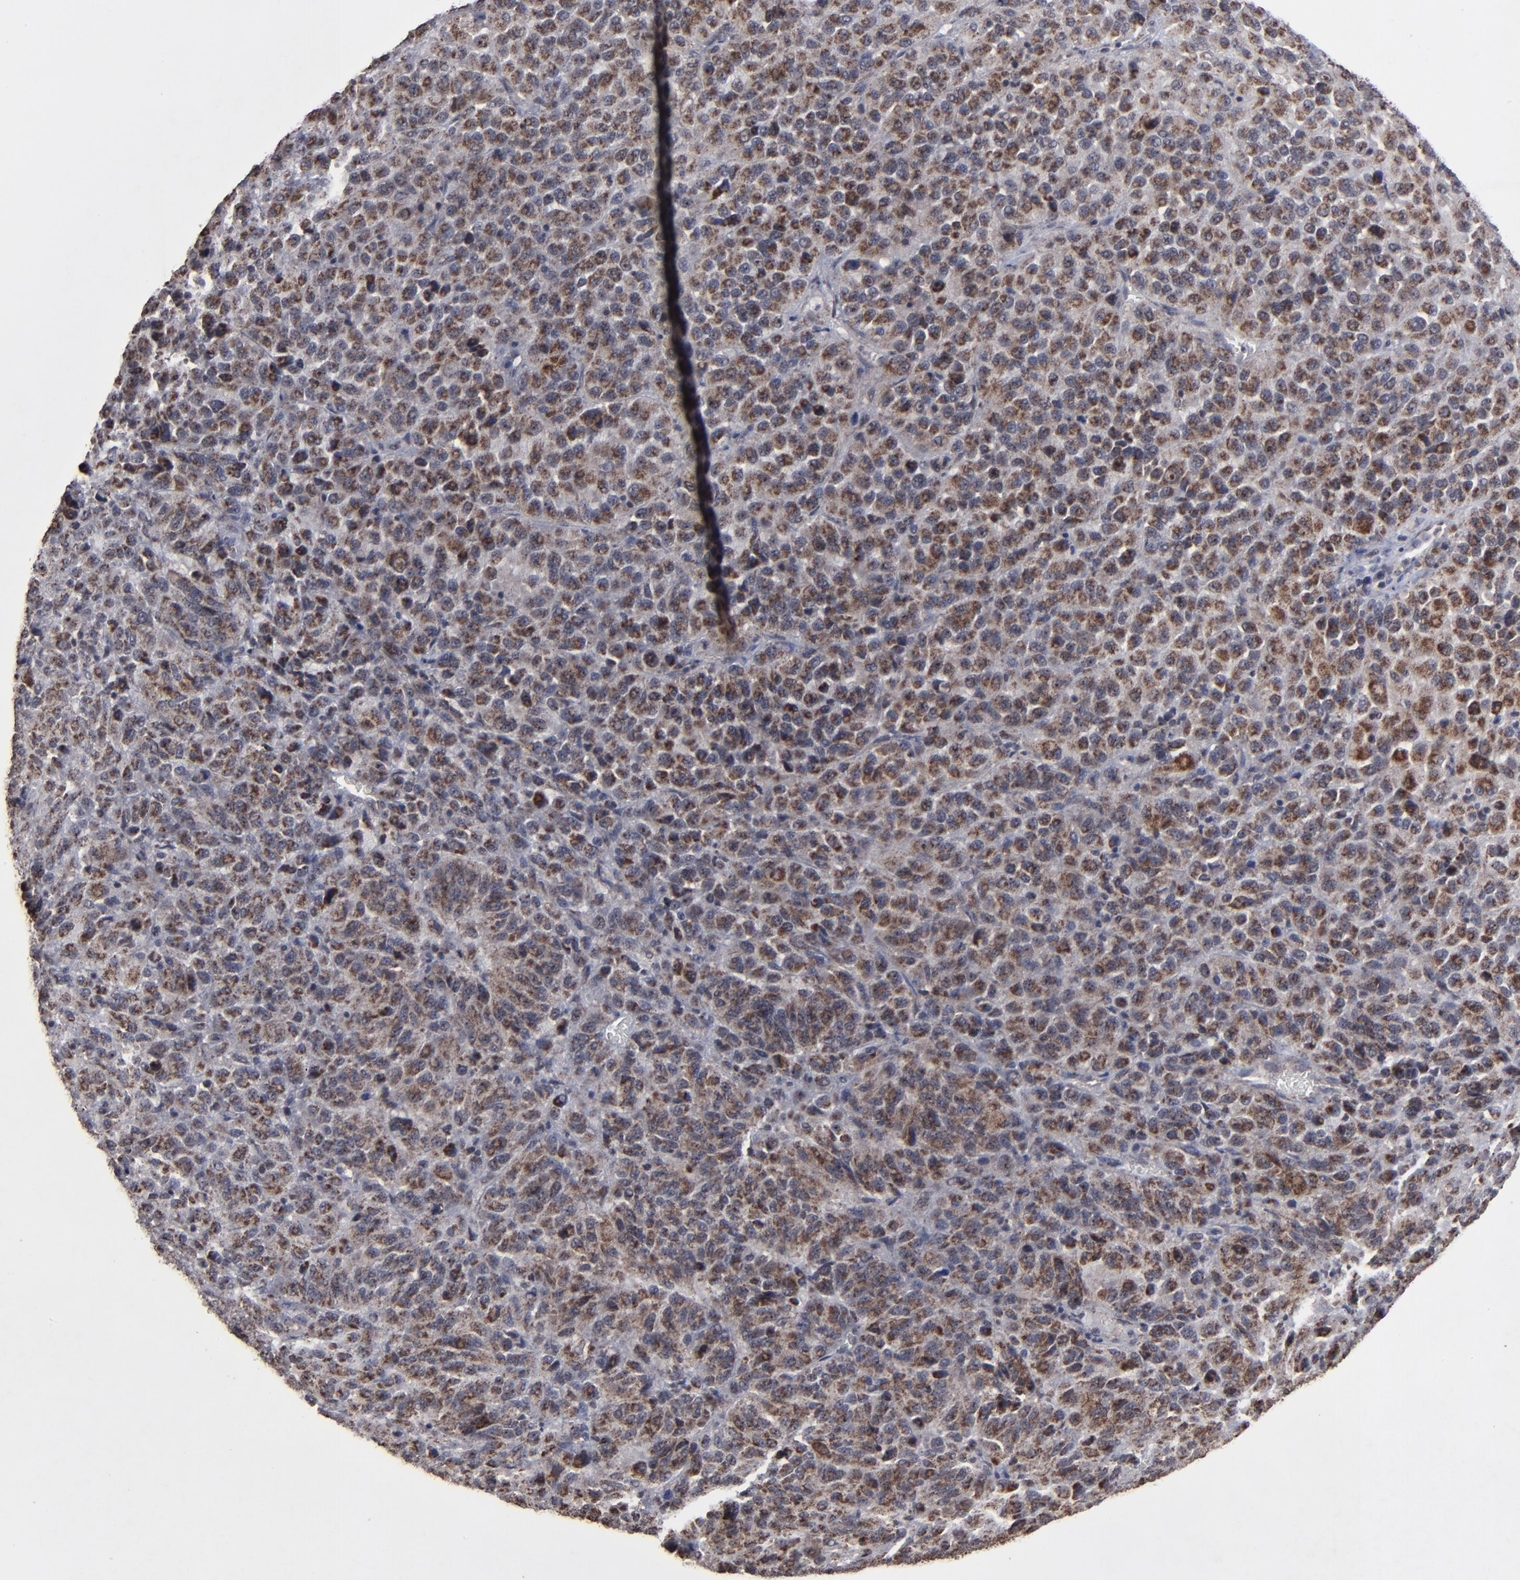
{"staining": {"intensity": "strong", "quantity": ">75%", "location": "cytoplasmic/membranous"}, "tissue": "melanoma", "cell_type": "Tumor cells", "image_type": "cancer", "snomed": [{"axis": "morphology", "description": "Malignant melanoma, Metastatic site"}, {"axis": "topography", "description": "Lung"}], "caption": "Protein analysis of melanoma tissue exhibits strong cytoplasmic/membranous expression in about >75% of tumor cells.", "gene": "BNIP3", "patient": {"sex": "male", "age": 64}}